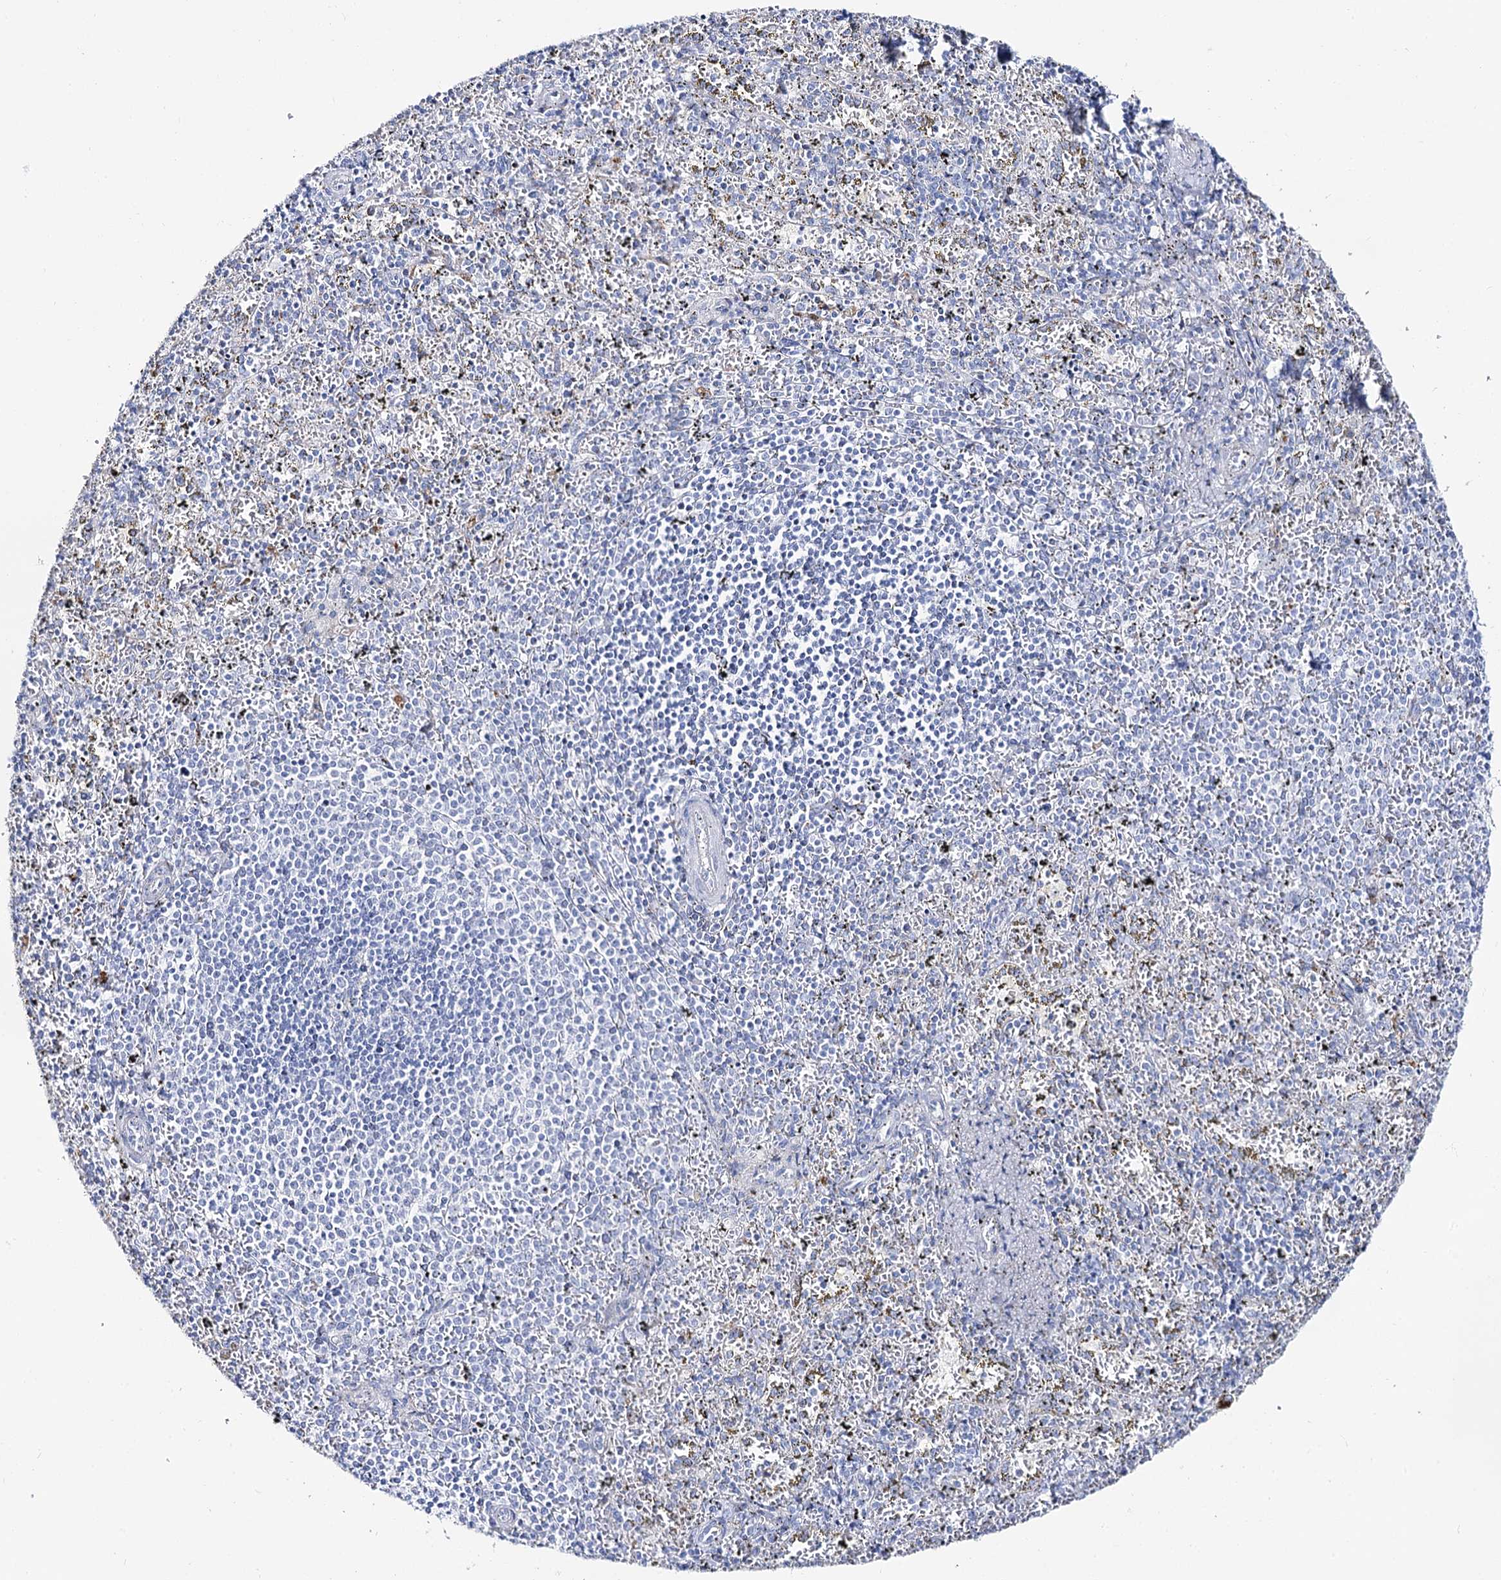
{"staining": {"intensity": "negative", "quantity": "none", "location": "none"}, "tissue": "spleen", "cell_type": "Cells in red pulp", "image_type": "normal", "snomed": [{"axis": "morphology", "description": "Normal tissue, NOS"}, {"axis": "topography", "description": "Spleen"}], "caption": "Immunohistochemistry histopathology image of benign human spleen stained for a protein (brown), which reveals no staining in cells in red pulp. (Immunohistochemistry (ihc), brightfield microscopy, high magnification).", "gene": "SLC3A1", "patient": {"sex": "male", "age": 11}}